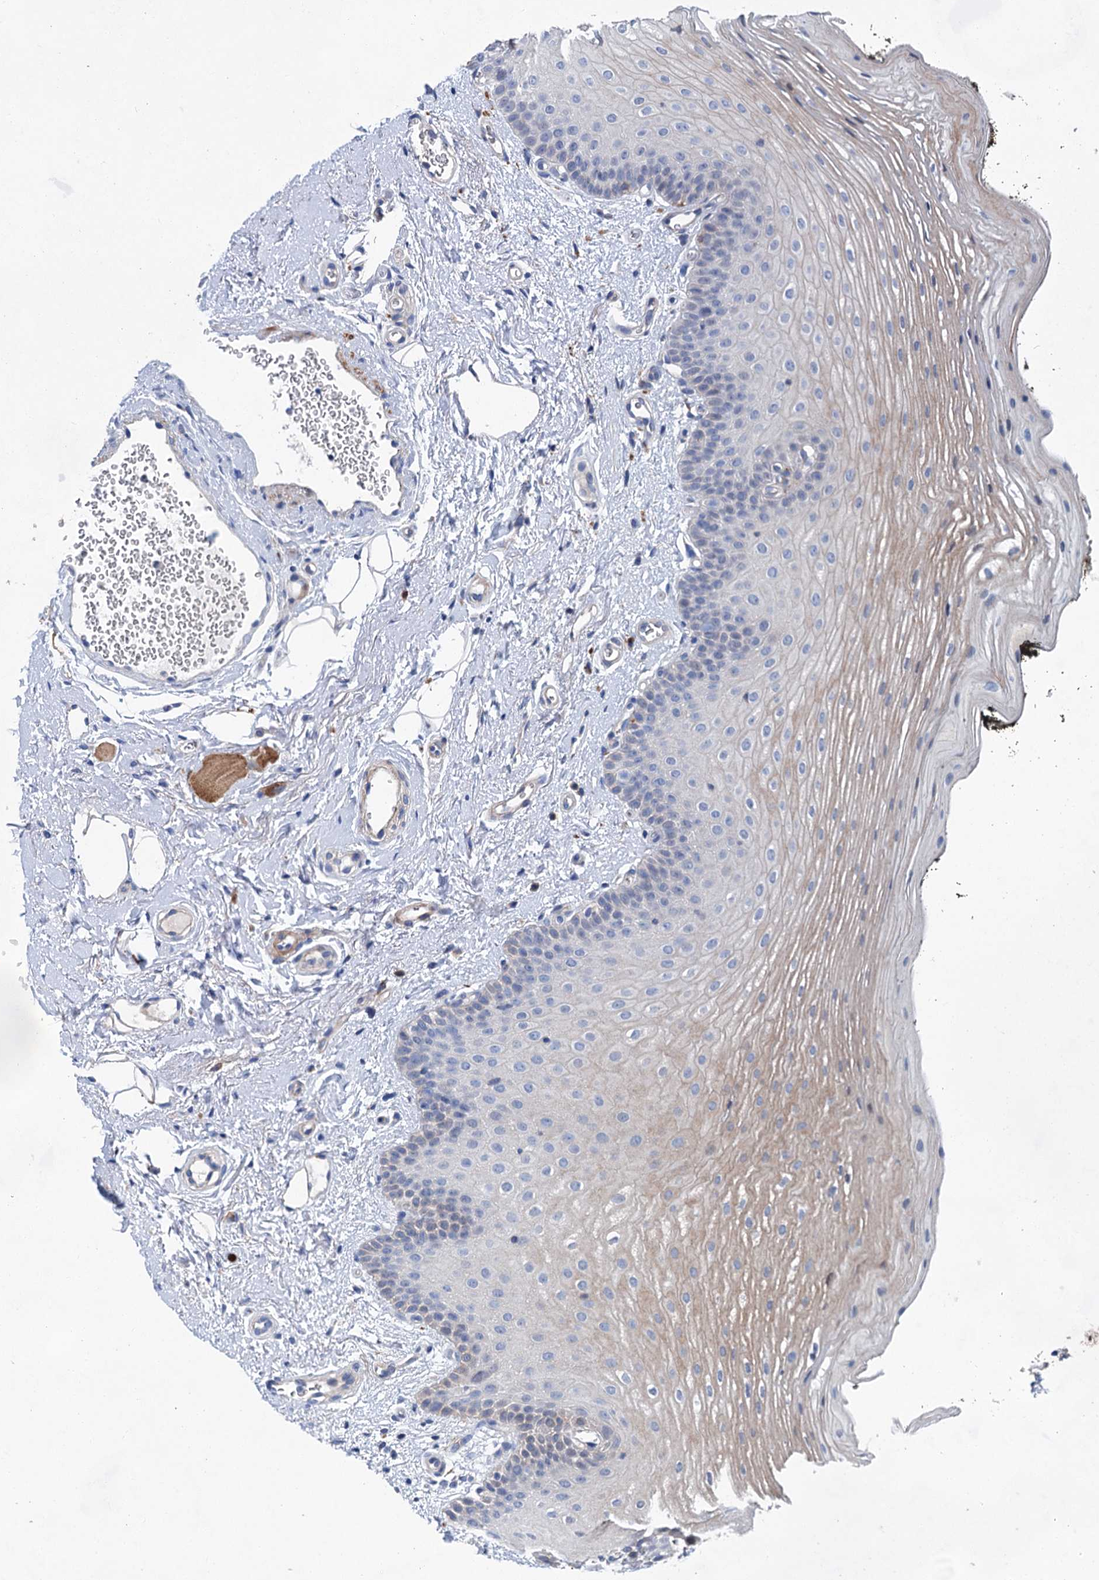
{"staining": {"intensity": "moderate", "quantity": "<25%", "location": "cytoplasmic/membranous"}, "tissue": "oral mucosa", "cell_type": "Squamous epithelial cells", "image_type": "normal", "snomed": [{"axis": "morphology", "description": "No evidence of malignacy"}, {"axis": "topography", "description": "Oral tissue"}, {"axis": "topography", "description": "Head-Neck"}], "caption": "Protein positivity by immunohistochemistry shows moderate cytoplasmic/membranous staining in approximately <25% of squamous epithelial cells in benign oral mucosa.", "gene": "GPR155", "patient": {"sex": "male", "age": 68}}